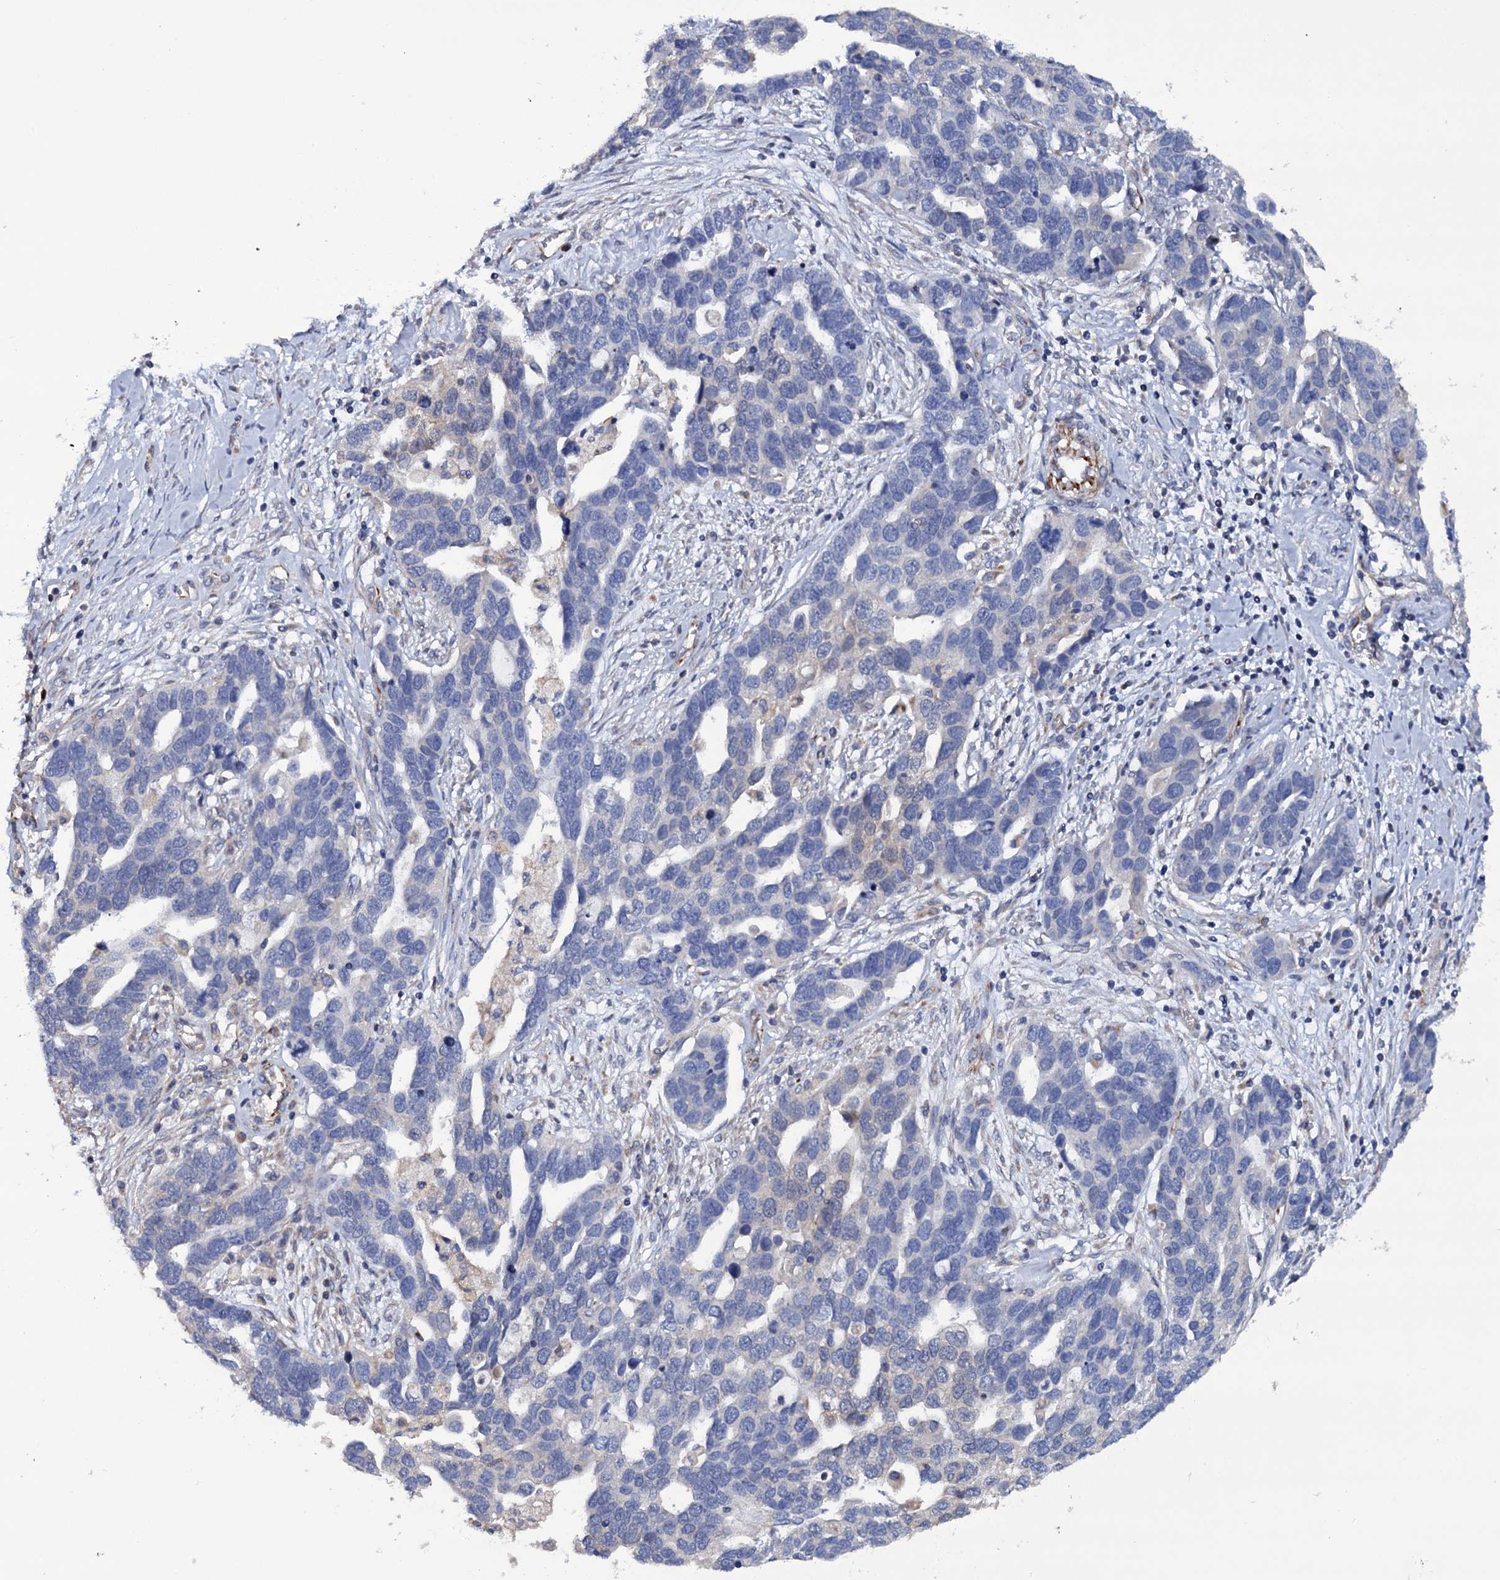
{"staining": {"intensity": "negative", "quantity": "none", "location": "none"}, "tissue": "ovarian cancer", "cell_type": "Tumor cells", "image_type": "cancer", "snomed": [{"axis": "morphology", "description": "Cystadenocarcinoma, serous, NOS"}, {"axis": "topography", "description": "Ovary"}], "caption": "Immunohistochemical staining of human ovarian cancer (serous cystadenocarcinoma) reveals no significant expression in tumor cells.", "gene": "BCL2L14", "patient": {"sex": "female", "age": 54}}